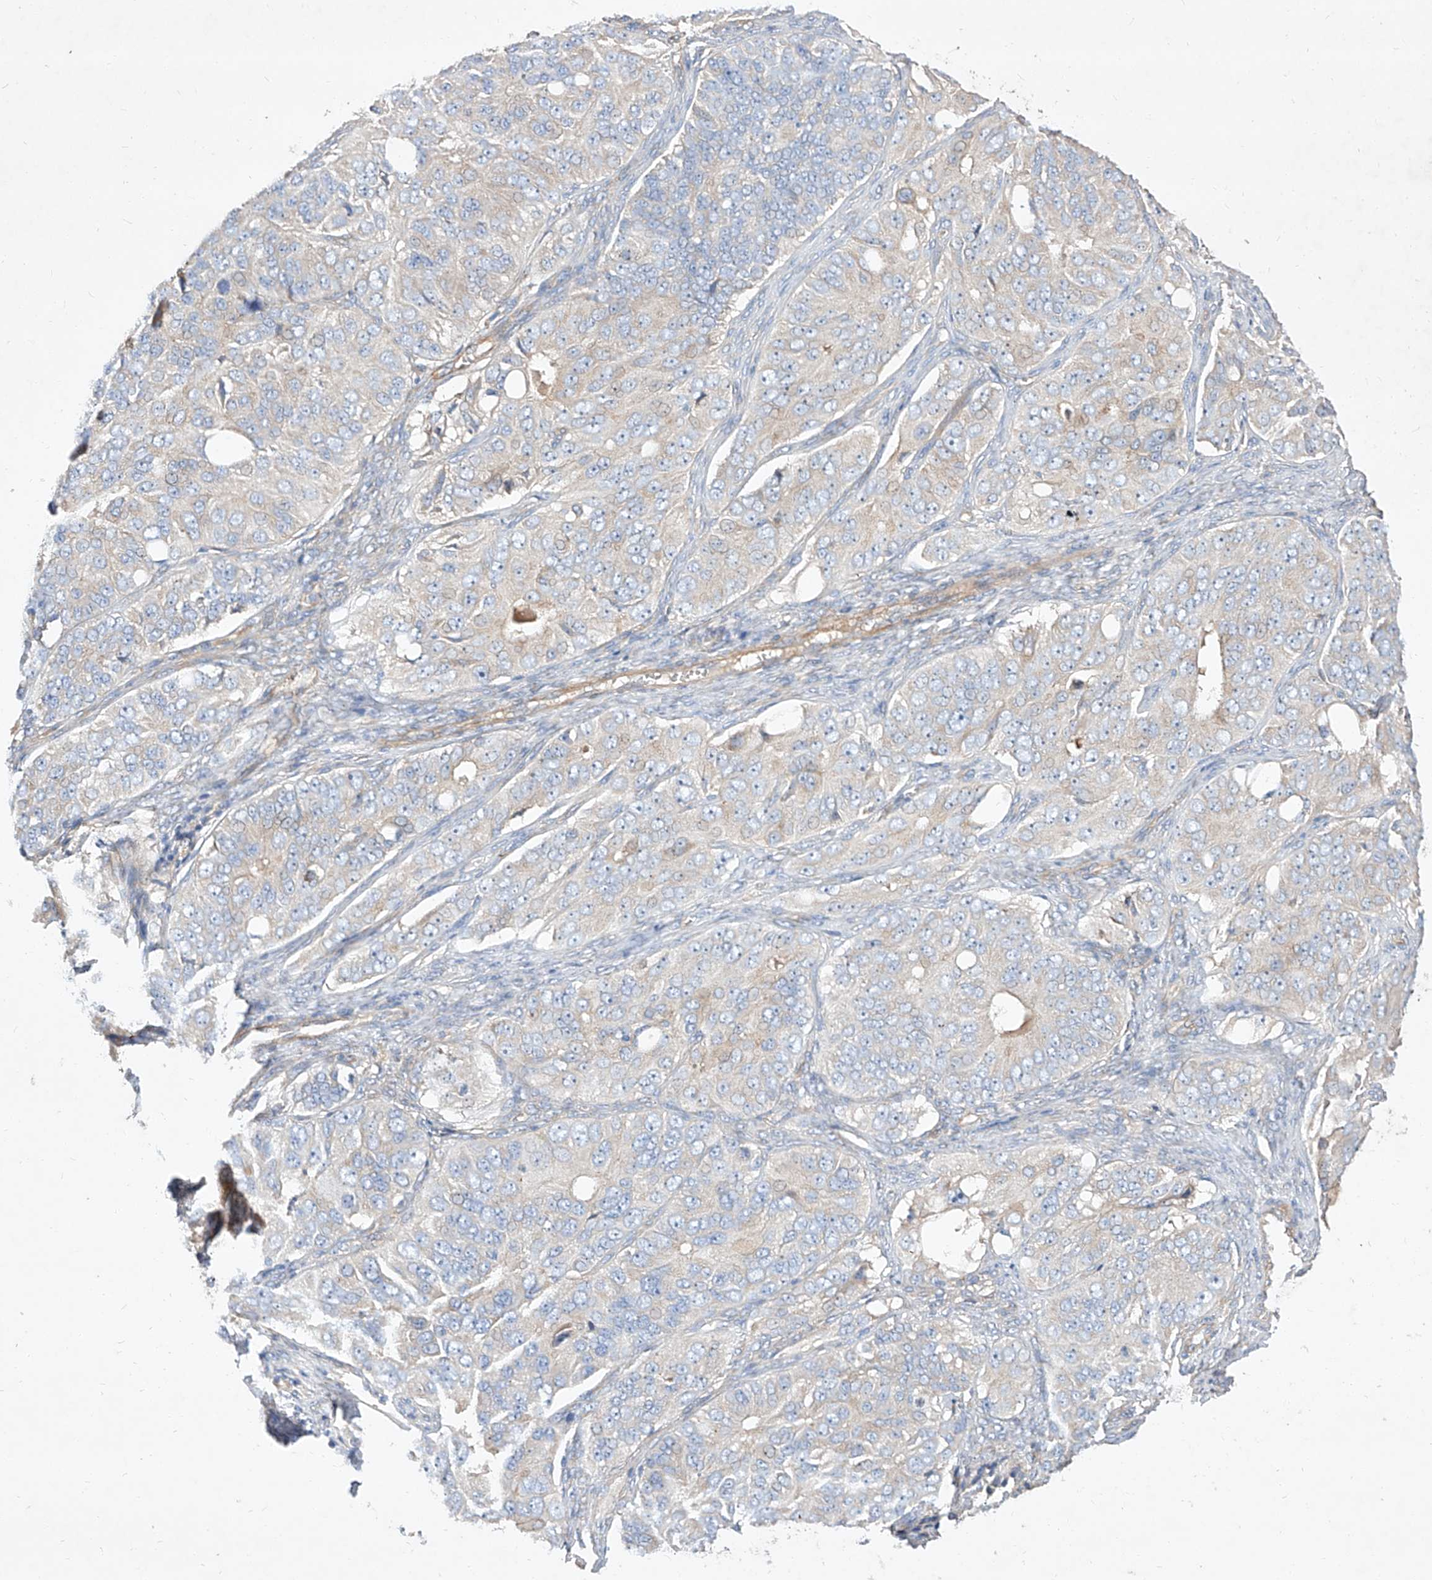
{"staining": {"intensity": "negative", "quantity": "none", "location": "none"}, "tissue": "ovarian cancer", "cell_type": "Tumor cells", "image_type": "cancer", "snomed": [{"axis": "morphology", "description": "Carcinoma, endometroid"}, {"axis": "topography", "description": "Ovary"}], "caption": "DAB immunohistochemical staining of ovarian cancer (endometroid carcinoma) reveals no significant expression in tumor cells.", "gene": "DIRAS3", "patient": {"sex": "female", "age": 51}}